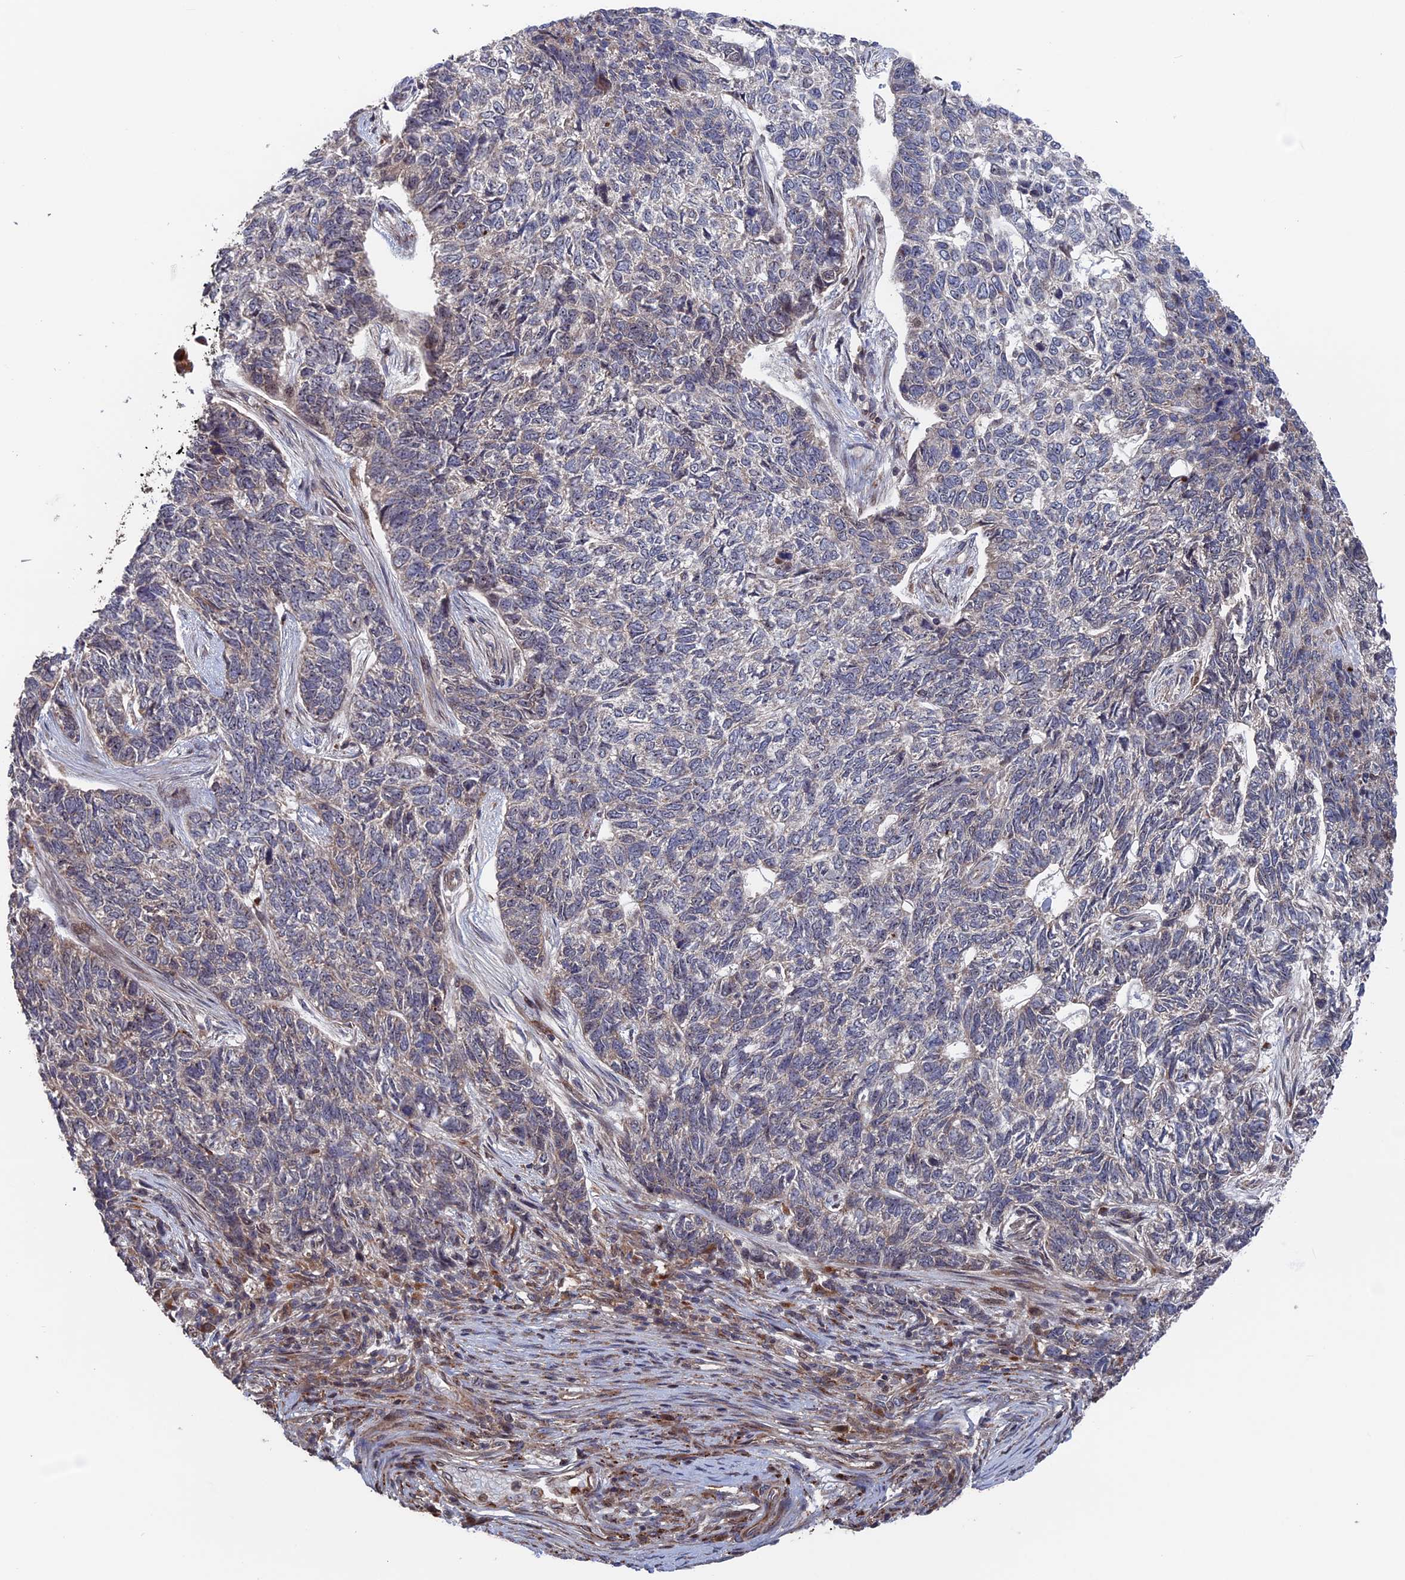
{"staining": {"intensity": "negative", "quantity": "none", "location": "none"}, "tissue": "skin cancer", "cell_type": "Tumor cells", "image_type": "cancer", "snomed": [{"axis": "morphology", "description": "Basal cell carcinoma"}, {"axis": "topography", "description": "Skin"}], "caption": "DAB (3,3'-diaminobenzidine) immunohistochemical staining of basal cell carcinoma (skin) exhibits no significant positivity in tumor cells.", "gene": "PLA2G15", "patient": {"sex": "female", "age": 65}}